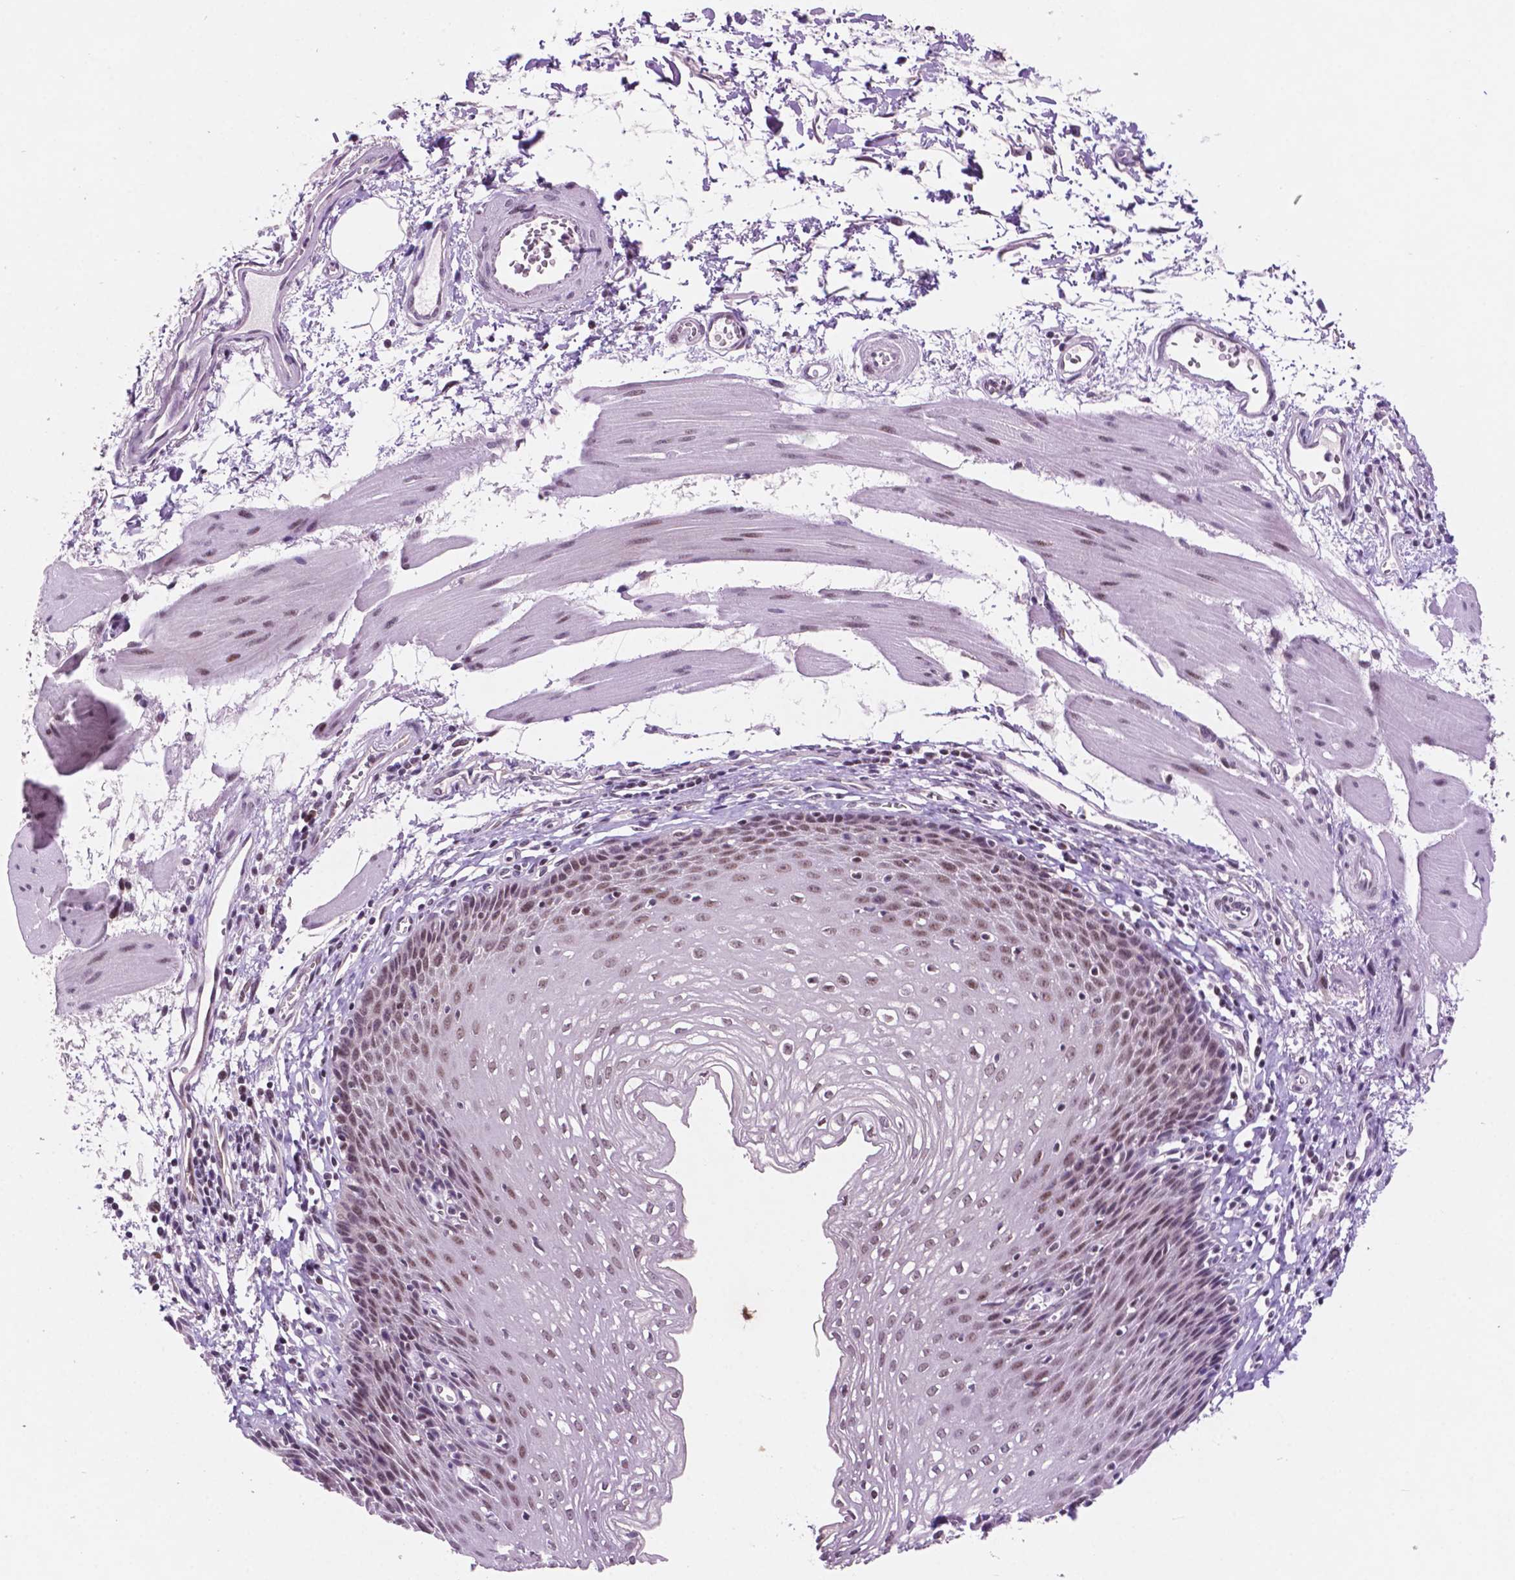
{"staining": {"intensity": "moderate", "quantity": "25%-75%", "location": "nuclear"}, "tissue": "esophagus", "cell_type": "Squamous epithelial cells", "image_type": "normal", "snomed": [{"axis": "morphology", "description": "Normal tissue, NOS"}, {"axis": "topography", "description": "Esophagus"}], "caption": "Immunohistochemistry (DAB (3,3'-diaminobenzidine)) staining of normal human esophagus demonstrates moderate nuclear protein expression in approximately 25%-75% of squamous epithelial cells.", "gene": "NCOR1", "patient": {"sex": "female", "age": 64}}